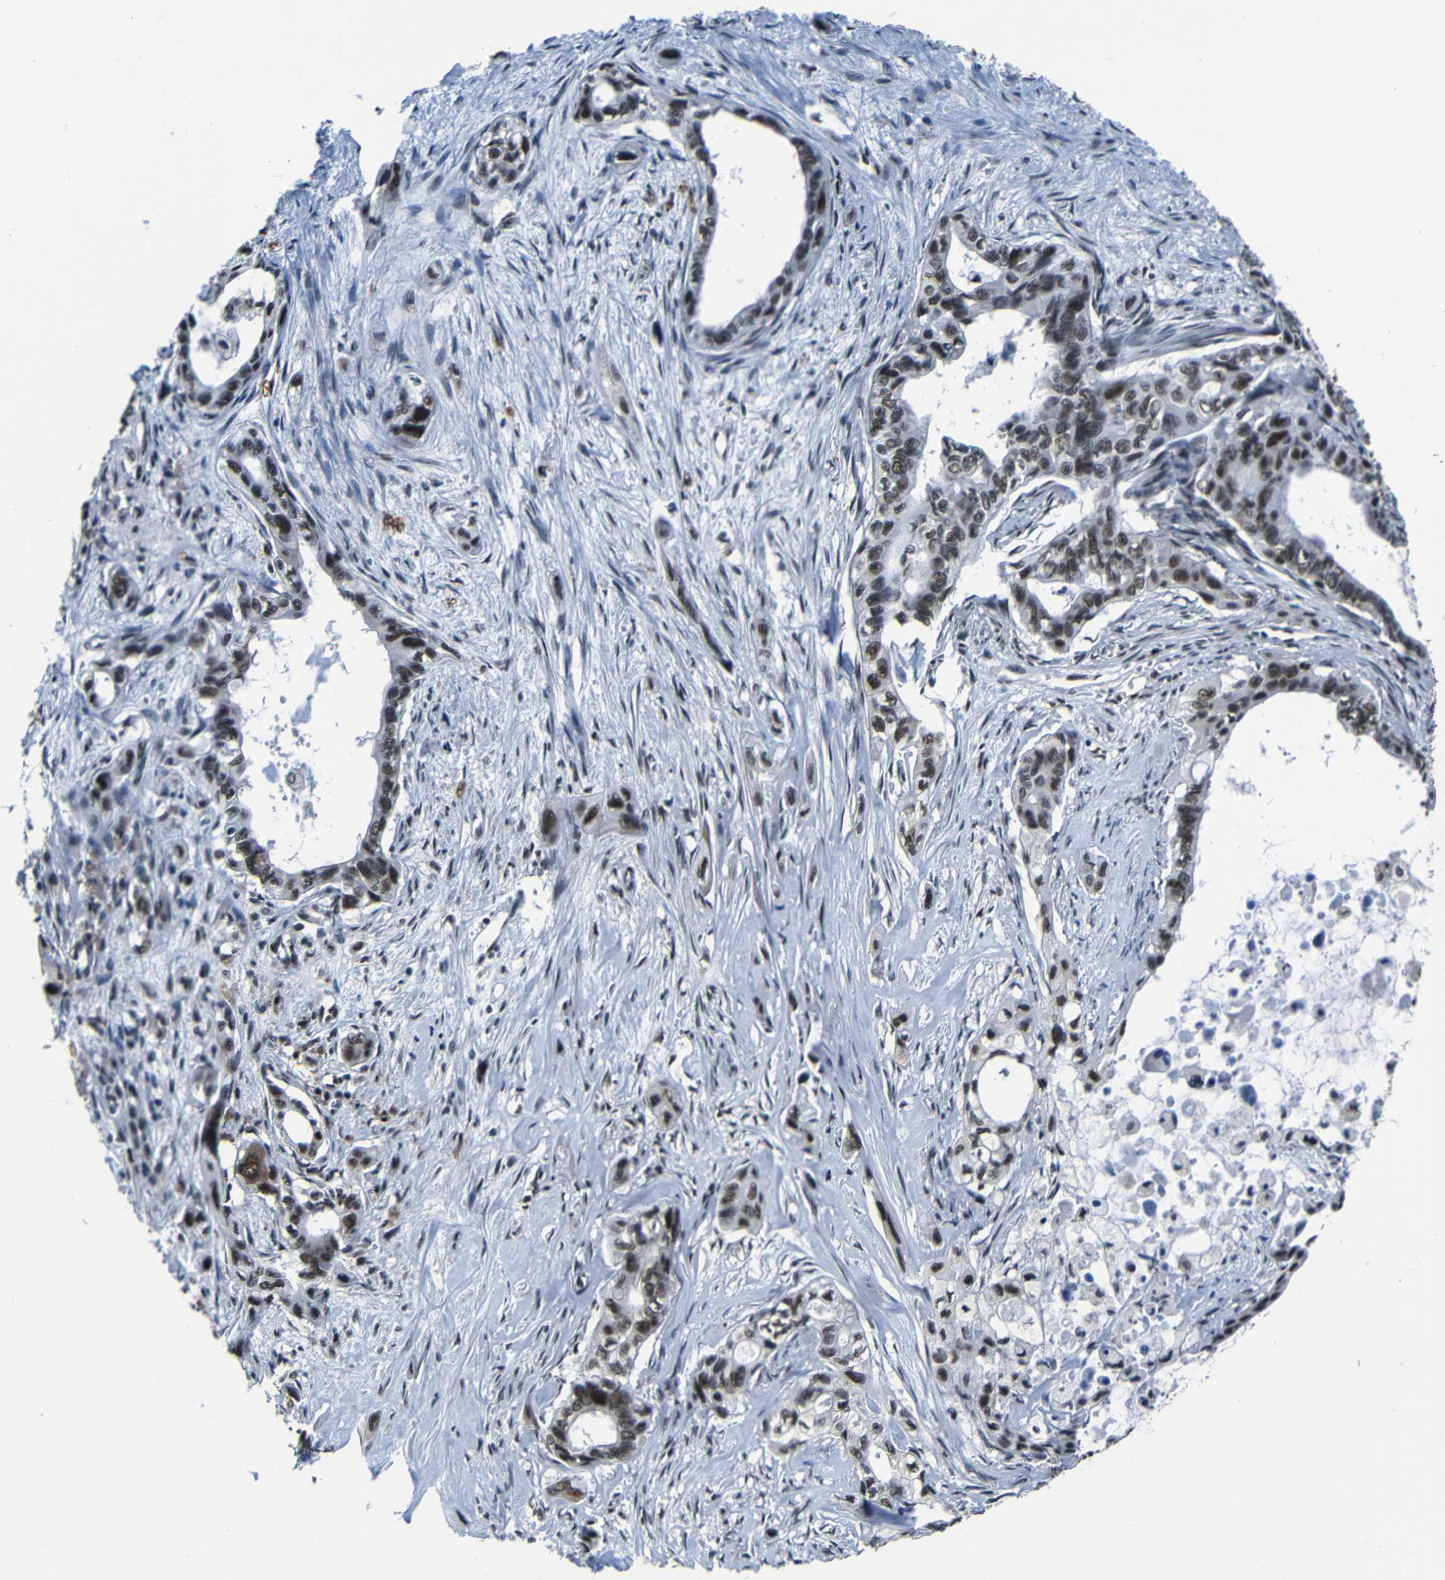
{"staining": {"intensity": "moderate", "quantity": ">75%", "location": "nuclear"}, "tissue": "pancreatic cancer", "cell_type": "Tumor cells", "image_type": "cancer", "snomed": [{"axis": "morphology", "description": "Adenocarcinoma, NOS"}, {"axis": "topography", "description": "Pancreas"}], "caption": "An image of pancreatic adenocarcinoma stained for a protein displays moderate nuclear brown staining in tumor cells.", "gene": "FOXD4", "patient": {"sex": "male", "age": 73}}